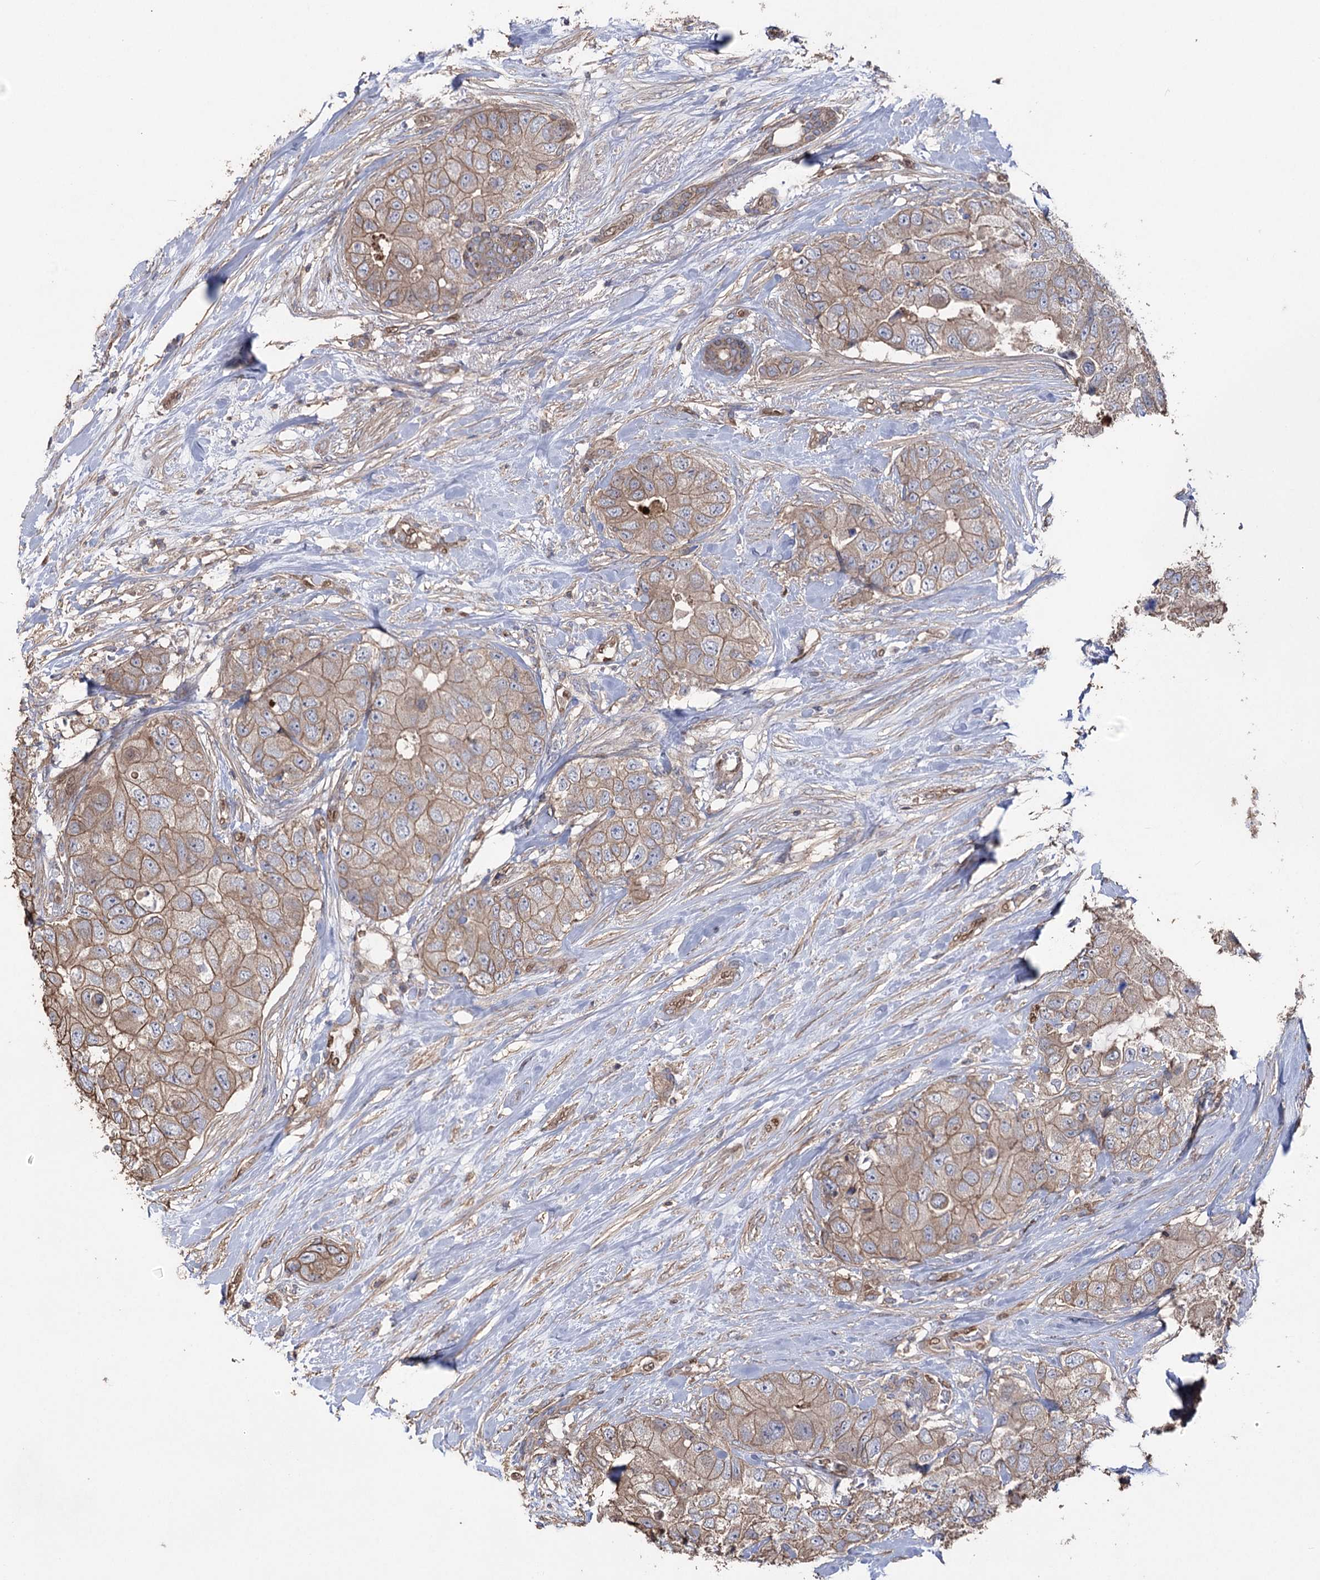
{"staining": {"intensity": "moderate", "quantity": ">75%", "location": "cytoplasmic/membranous"}, "tissue": "breast cancer", "cell_type": "Tumor cells", "image_type": "cancer", "snomed": [{"axis": "morphology", "description": "Duct carcinoma"}, {"axis": "topography", "description": "Breast"}], "caption": "Breast cancer (invasive ductal carcinoma) tissue demonstrates moderate cytoplasmic/membranous expression in approximately >75% of tumor cells", "gene": "FAM13B", "patient": {"sex": "female", "age": 62}}